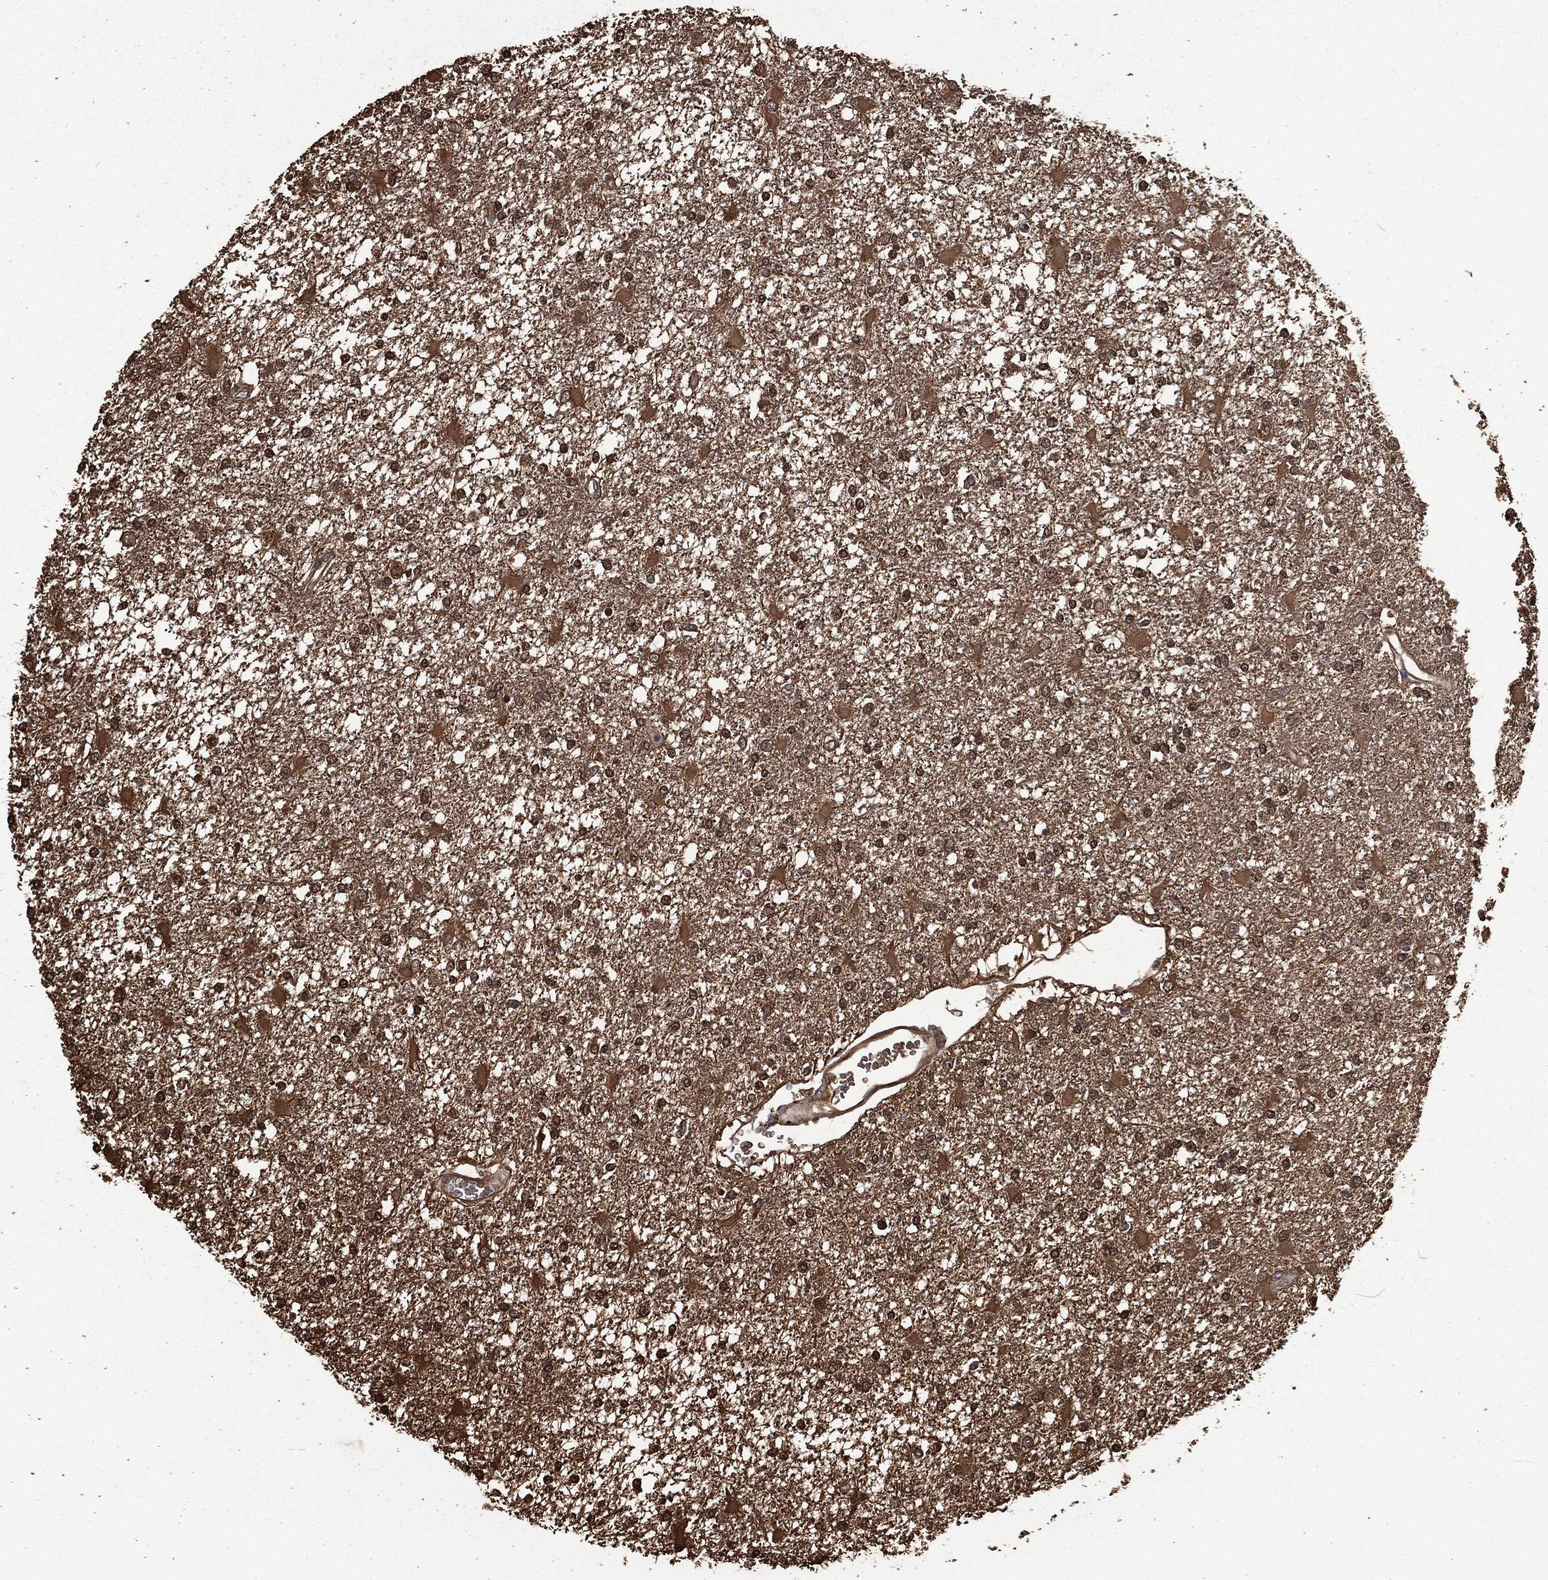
{"staining": {"intensity": "moderate", "quantity": "25%-75%", "location": "cytoplasmic/membranous,nuclear"}, "tissue": "glioma", "cell_type": "Tumor cells", "image_type": "cancer", "snomed": [{"axis": "morphology", "description": "Glioma, malignant, High grade"}, {"axis": "topography", "description": "Cerebral cortex"}], "caption": "Glioma was stained to show a protein in brown. There is medium levels of moderate cytoplasmic/membranous and nuclear expression in approximately 25%-75% of tumor cells.", "gene": "PRDX4", "patient": {"sex": "male", "age": 79}}